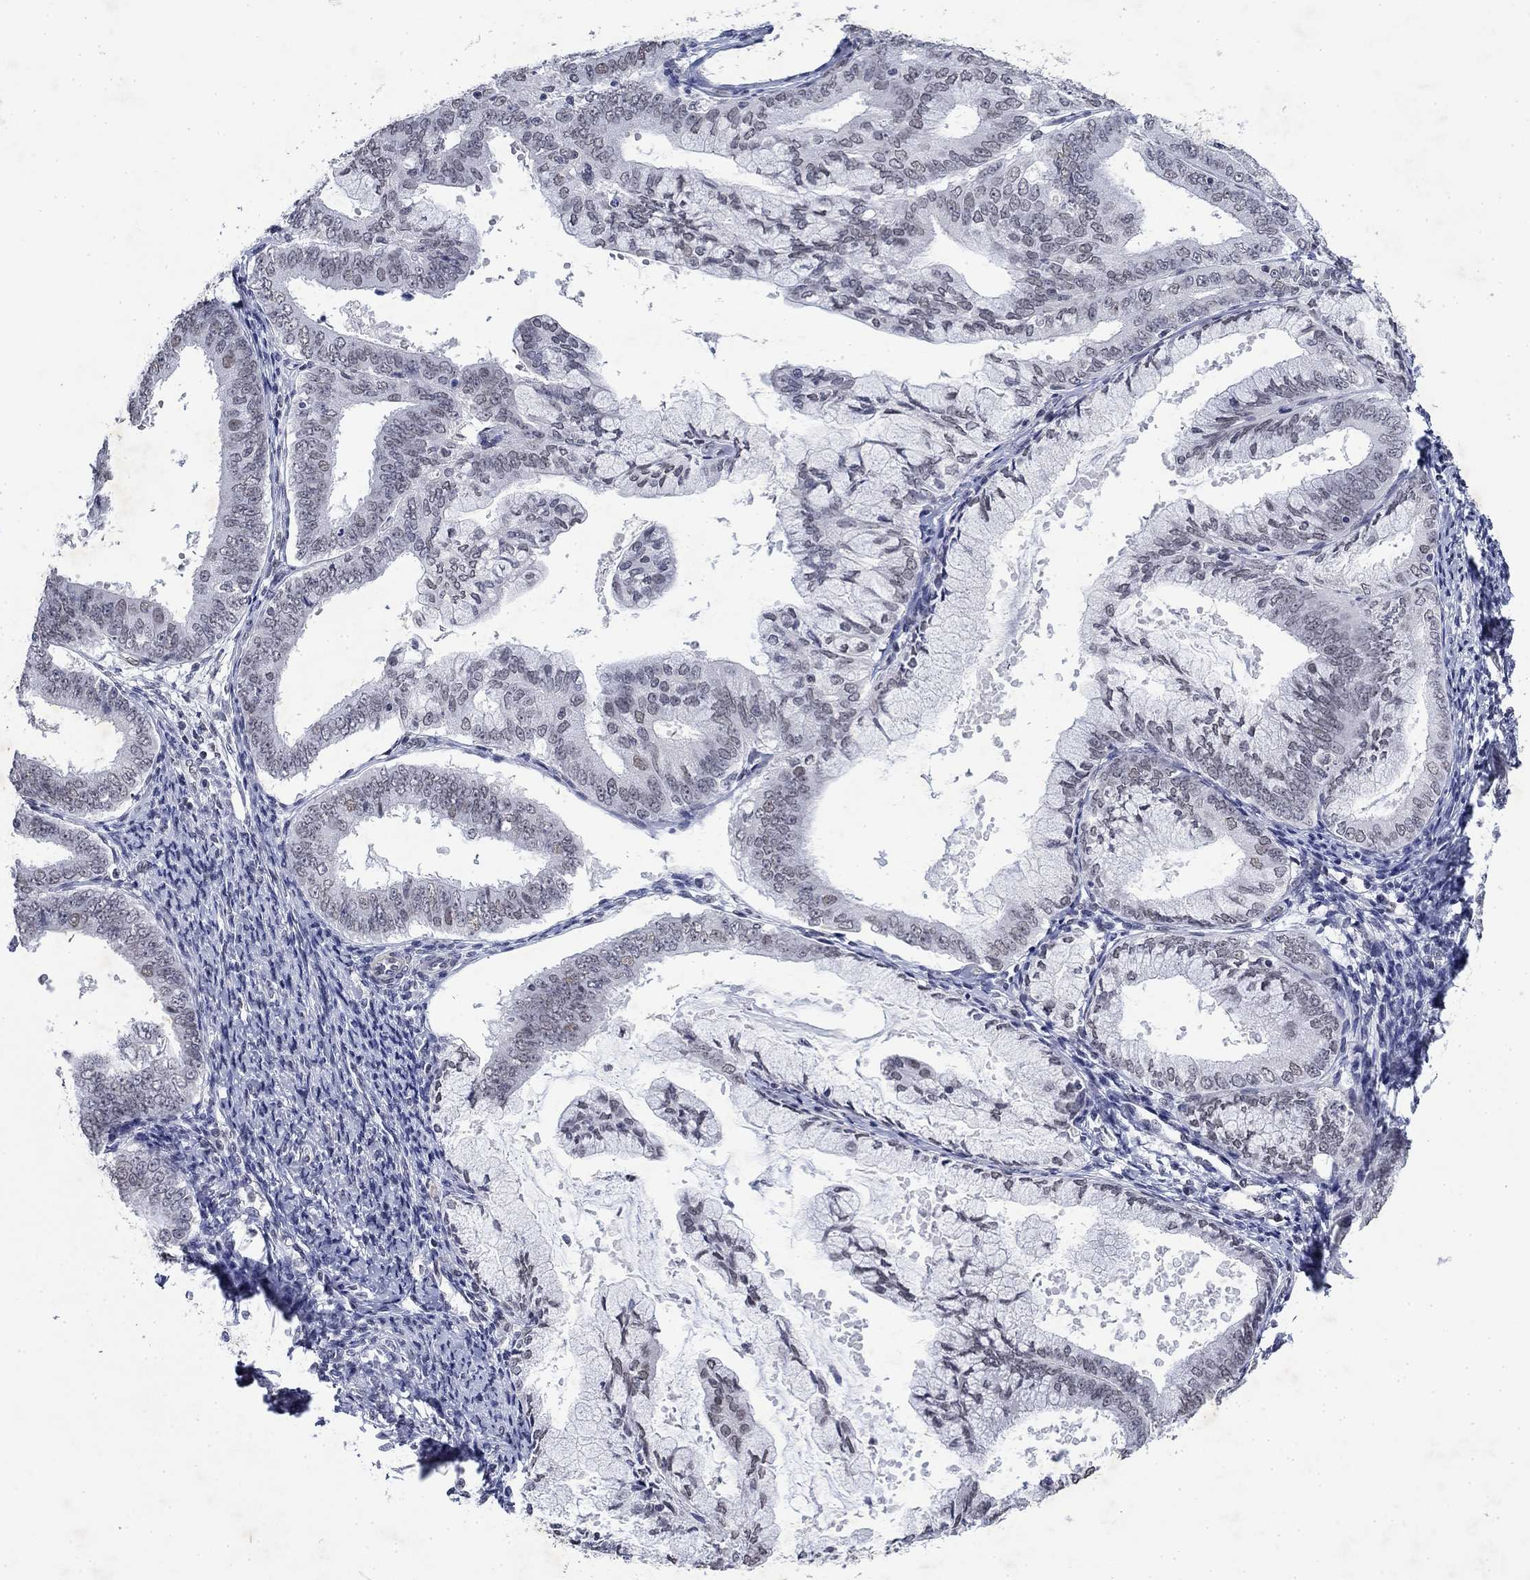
{"staining": {"intensity": "weak", "quantity": "<25%", "location": "nuclear"}, "tissue": "endometrial cancer", "cell_type": "Tumor cells", "image_type": "cancer", "snomed": [{"axis": "morphology", "description": "Adenocarcinoma, NOS"}, {"axis": "topography", "description": "Endometrium"}], "caption": "IHC image of neoplastic tissue: endometrial cancer stained with DAB demonstrates no significant protein staining in tumor cells.", "gene": "TOR1AIP1", "patient": {"sex": "female", "age": 63}}